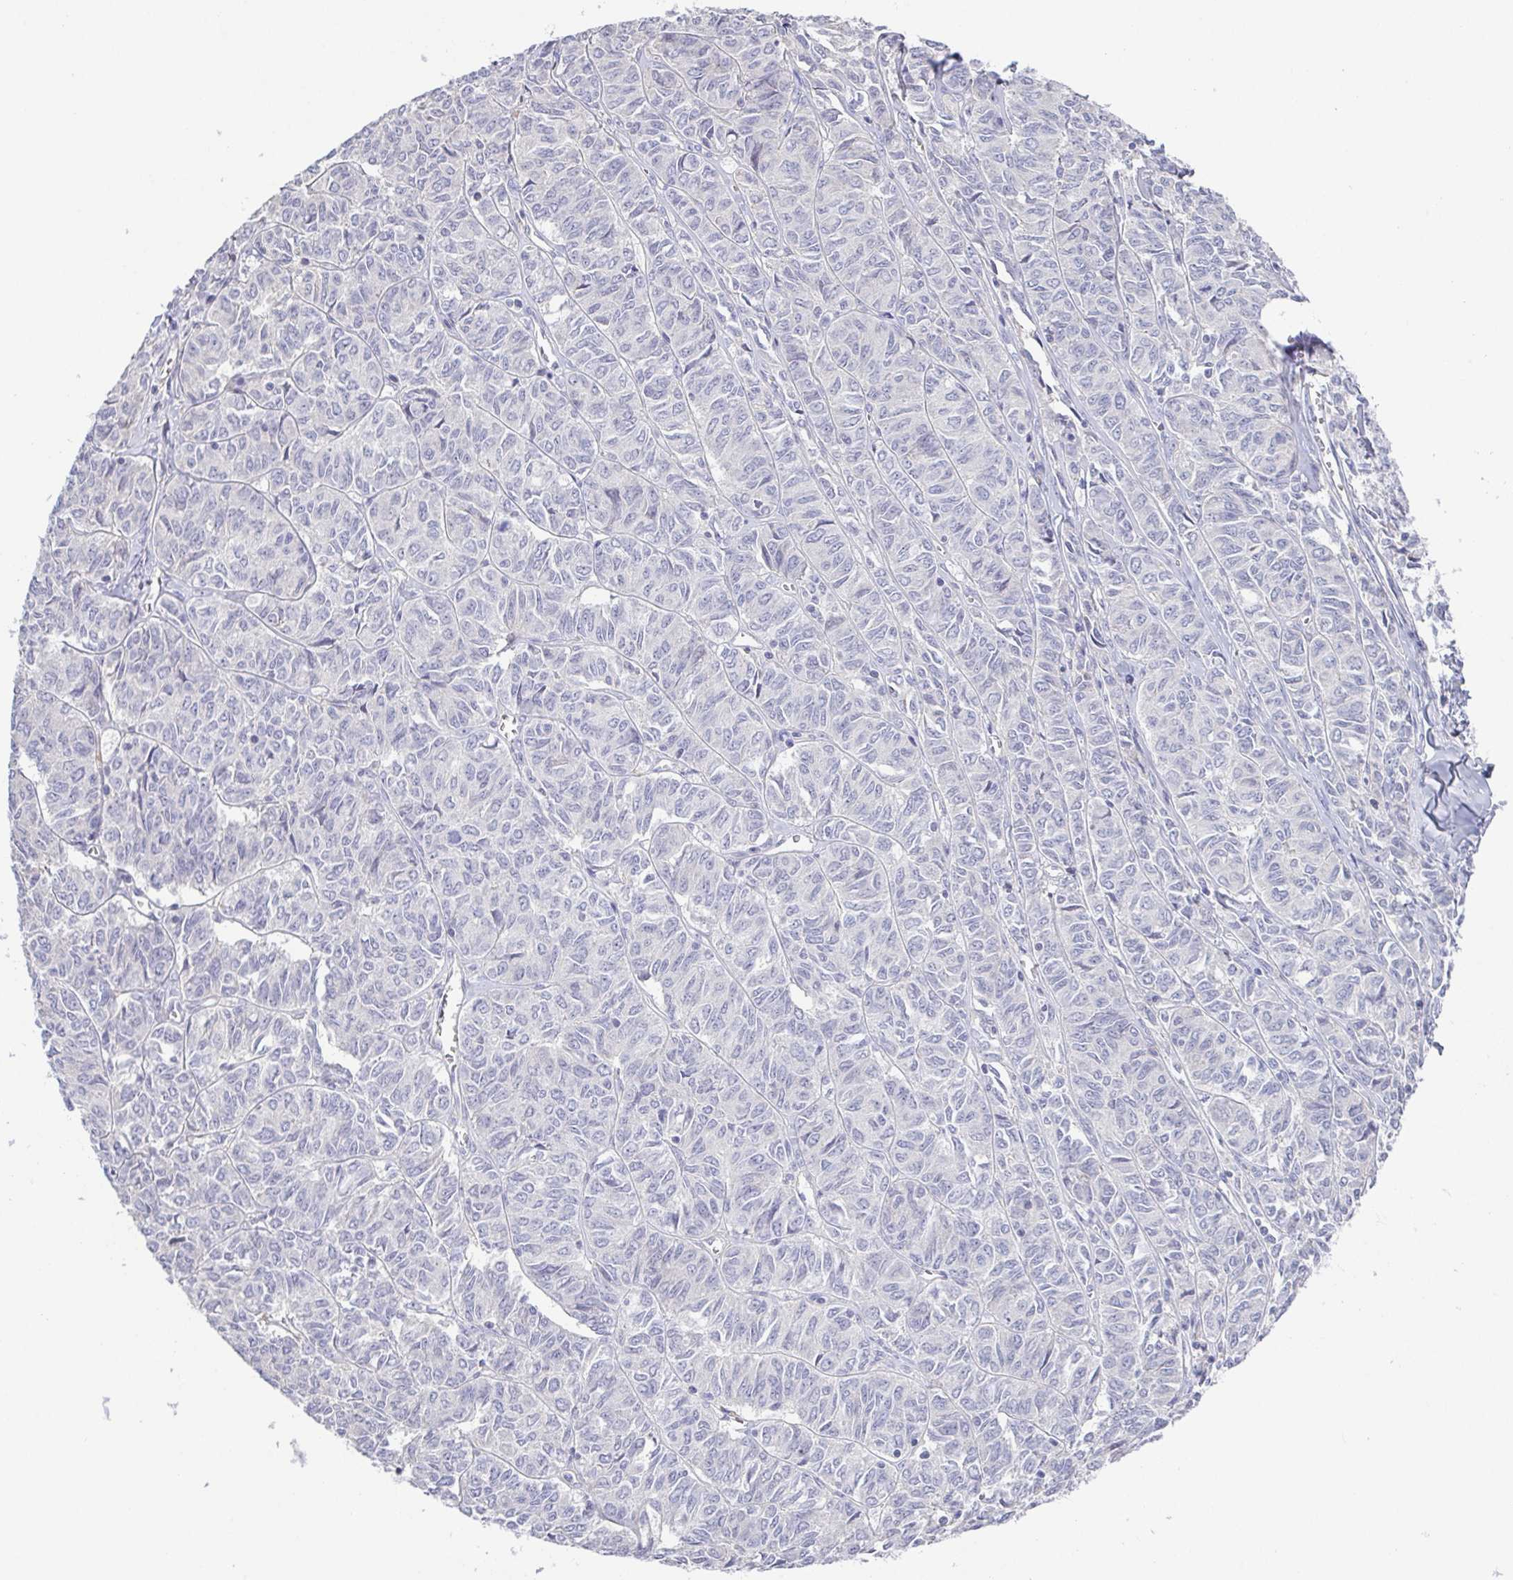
{"staining": {"intensity": "negative", "quantity": "none", "location": "none"}, "tissue": "ovarian cancer", "cell_type": "Tumor cells", "image_type": "cancer", "snomed": [{"axis": "morphology", "description": "Carcinoma, endometroid"}, {"axis": "topography", "description": "Ovary"}], "caption": "Ovarian cancer was stained to show a protein in brown. There is no significant staining in tumor cells.", "gene": "PKDREJ", "patient": {"sex": "female", "age": 80}}